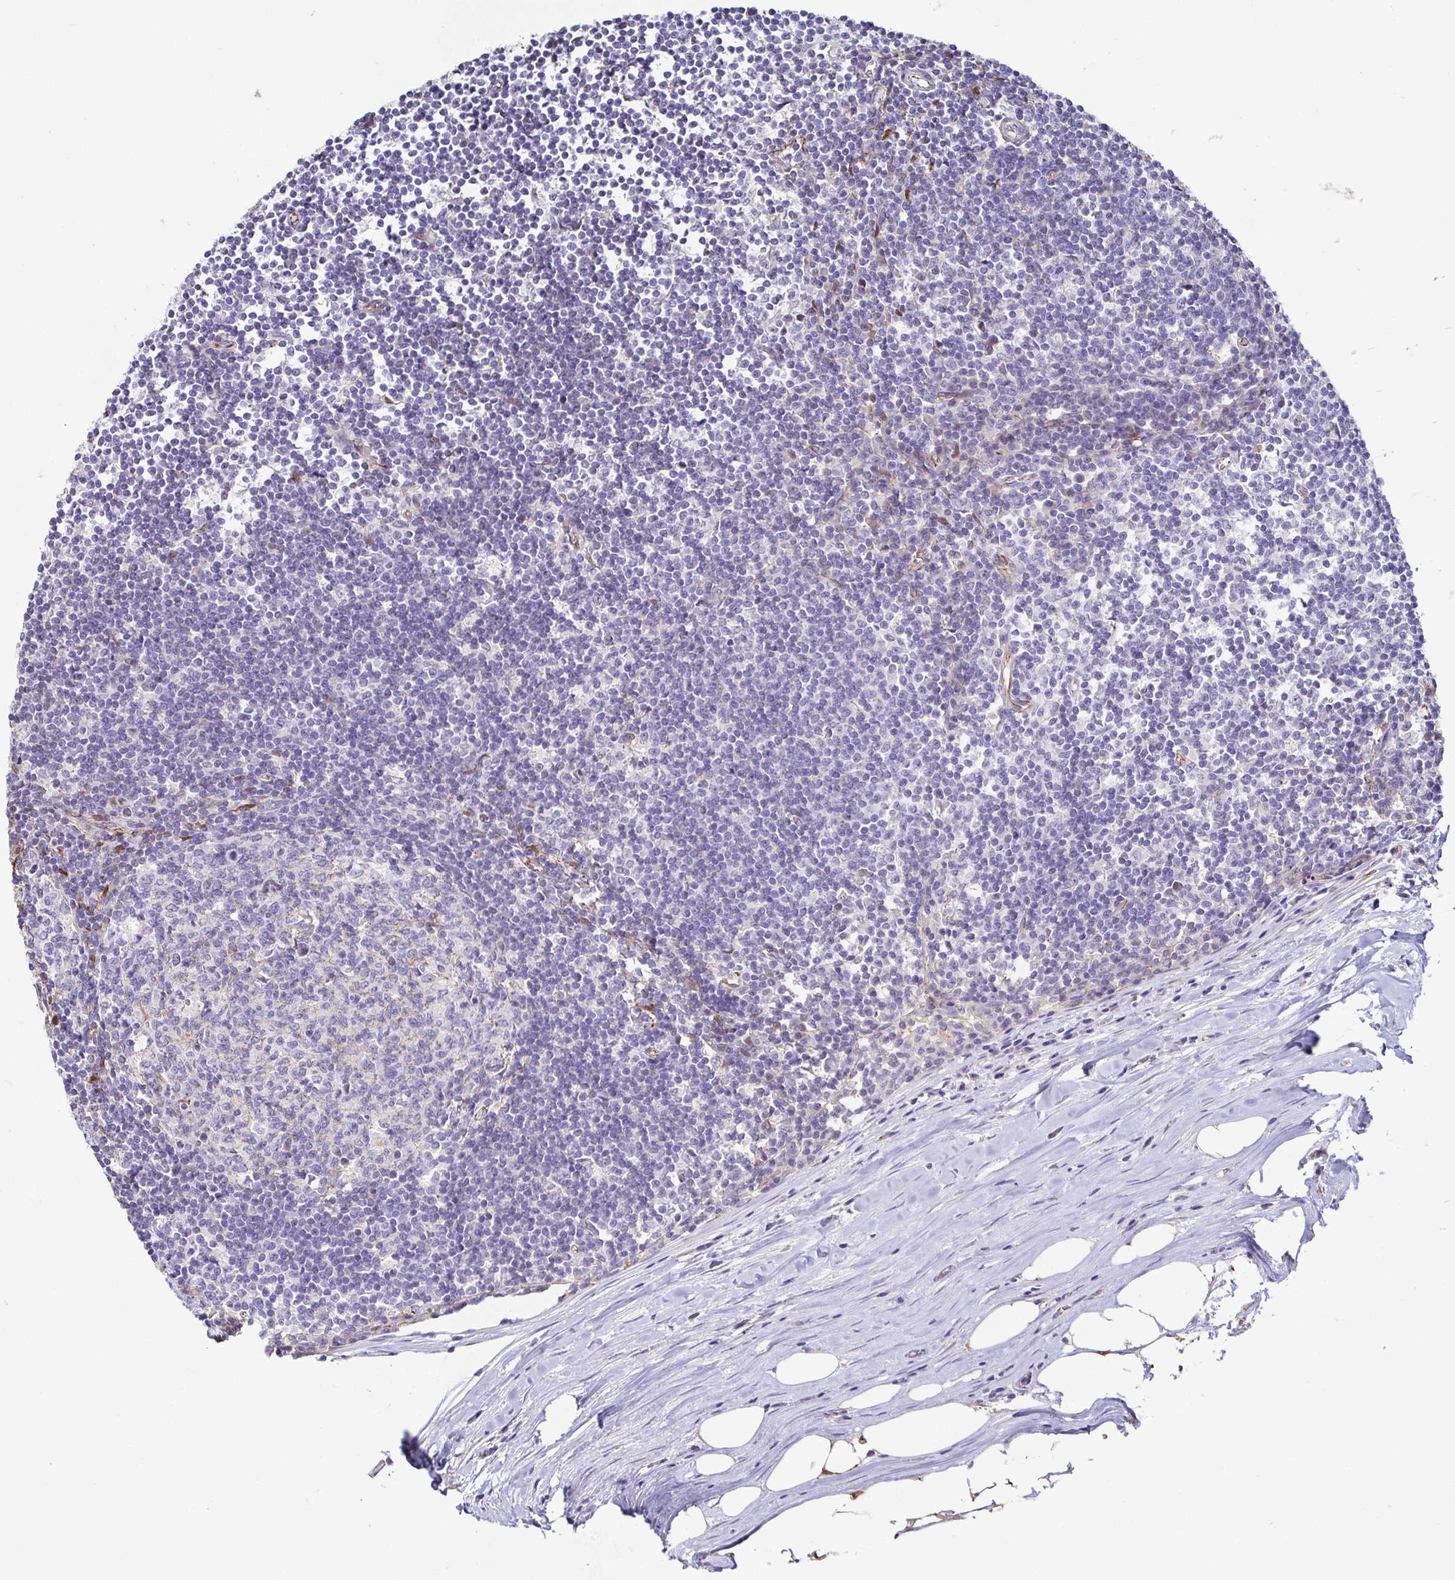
{"staining": {"intensity": "negative", "quantity": "none", "location": "none"}, "tissue": "lymph node", "cell_type": "Germinal center cells", "image_type": "normal", "snomed": [{"axis": "morphology", "description": "Normal tissue, NOS"}, {"axis": "topography", "description": "Lymph node"}], "caption": "Germinal center cells are negative for protein expression in normal human lymph node. (Brightfield microscopy of DAB IHC at high magnification).", "gene": "PIWIL3", "patient": {"sex": "male", "age": 67}}